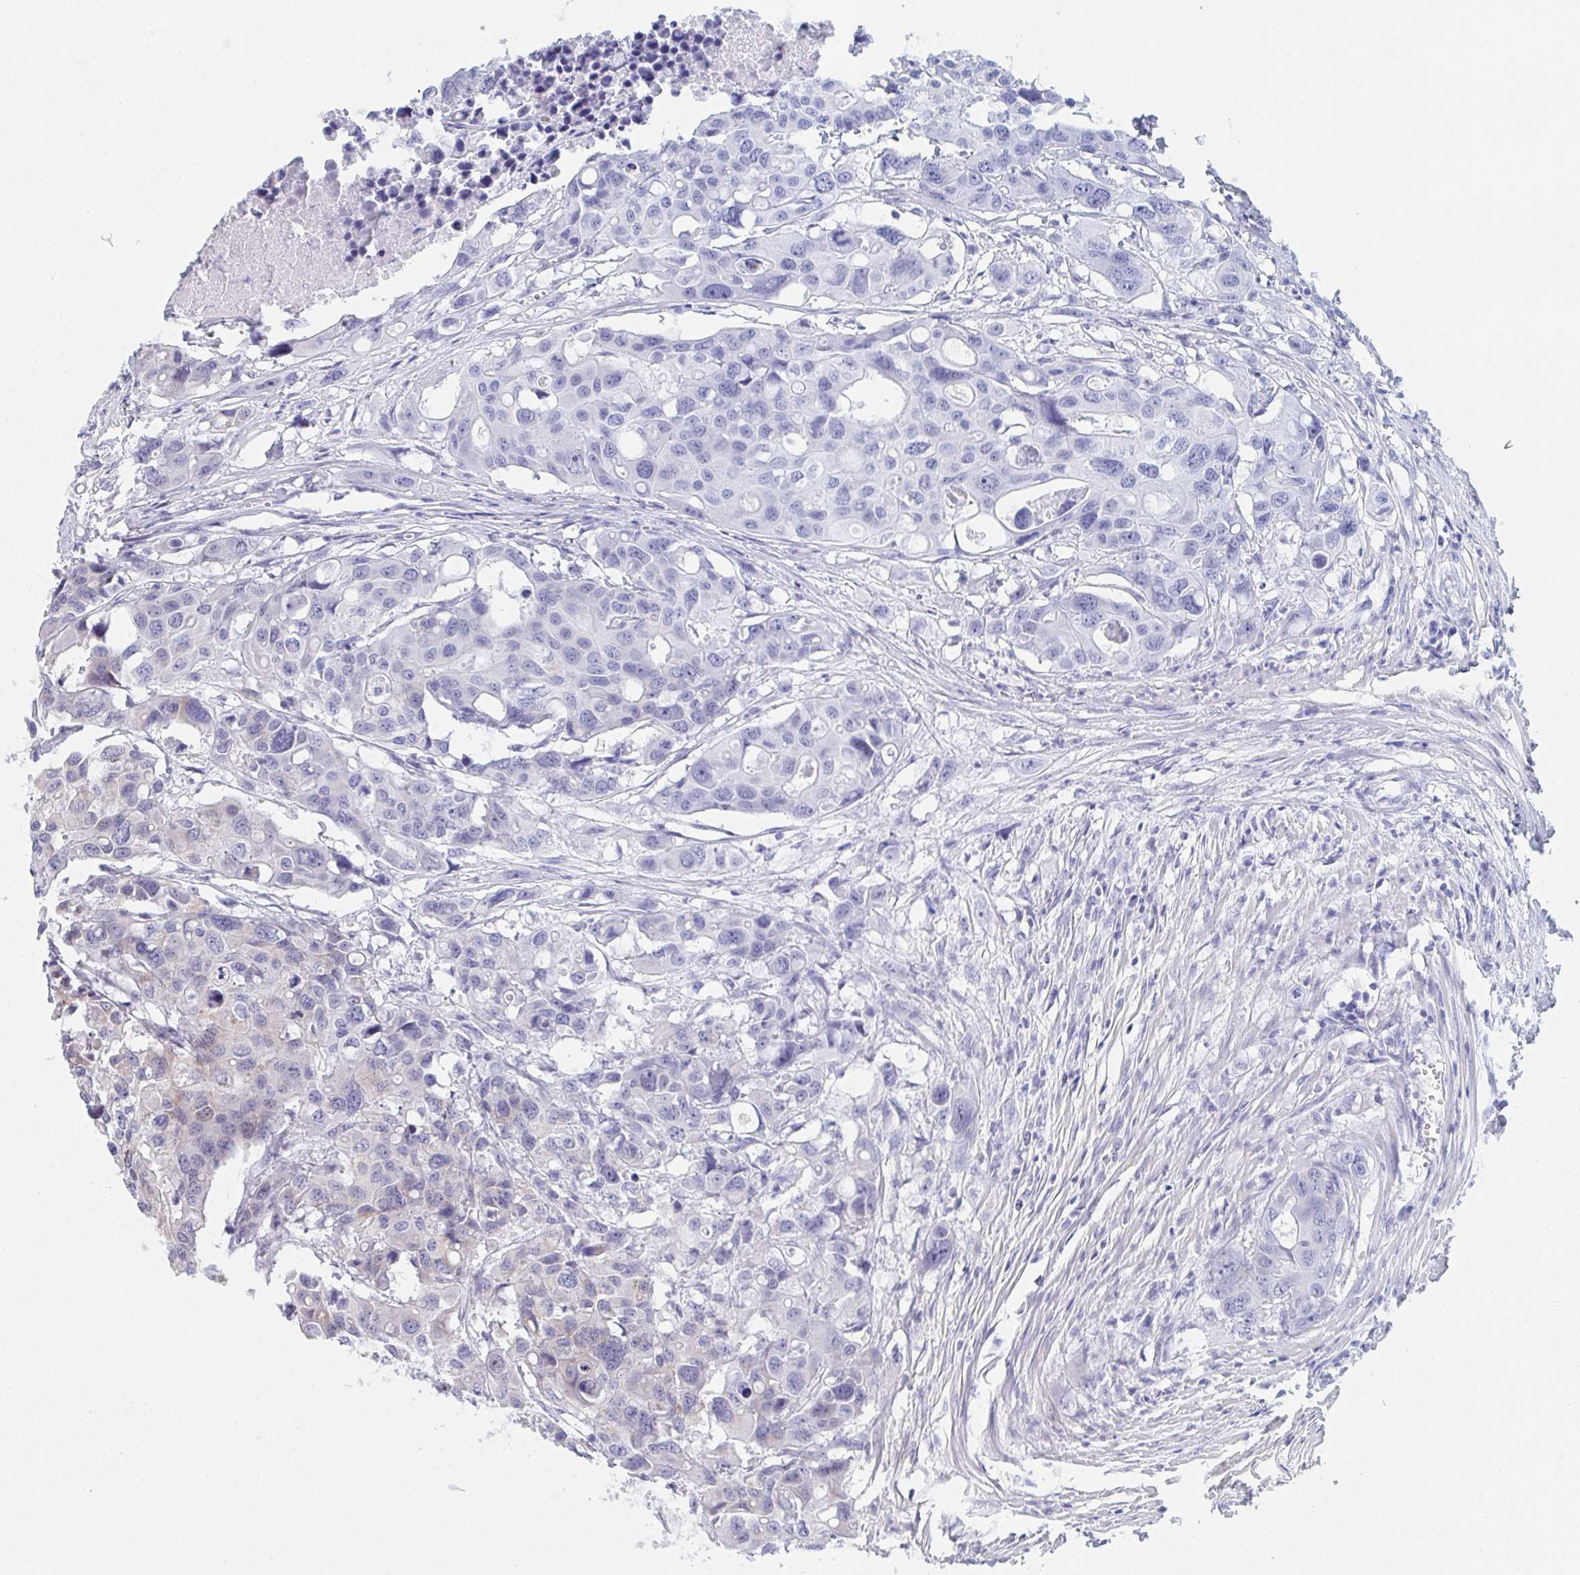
{"staining": {"intensity": "negative", "quantity": "none", "location": "none"}, "tissue": "colorectal cancer", "cell_type": "Tumor cells", "image_type": "cancer", "snomed": [{"axis": "morphology", "description": "Adenocarcinoma, NOS"}, {"axis": "topography", "description": "Colon"}], "caption": "A histopathology image of human adenocarcinoma (colorectal) is negative for staining in tumor cells.", "gene": "TNFSF4", "patient": {"sex": "male", "age": 77}}